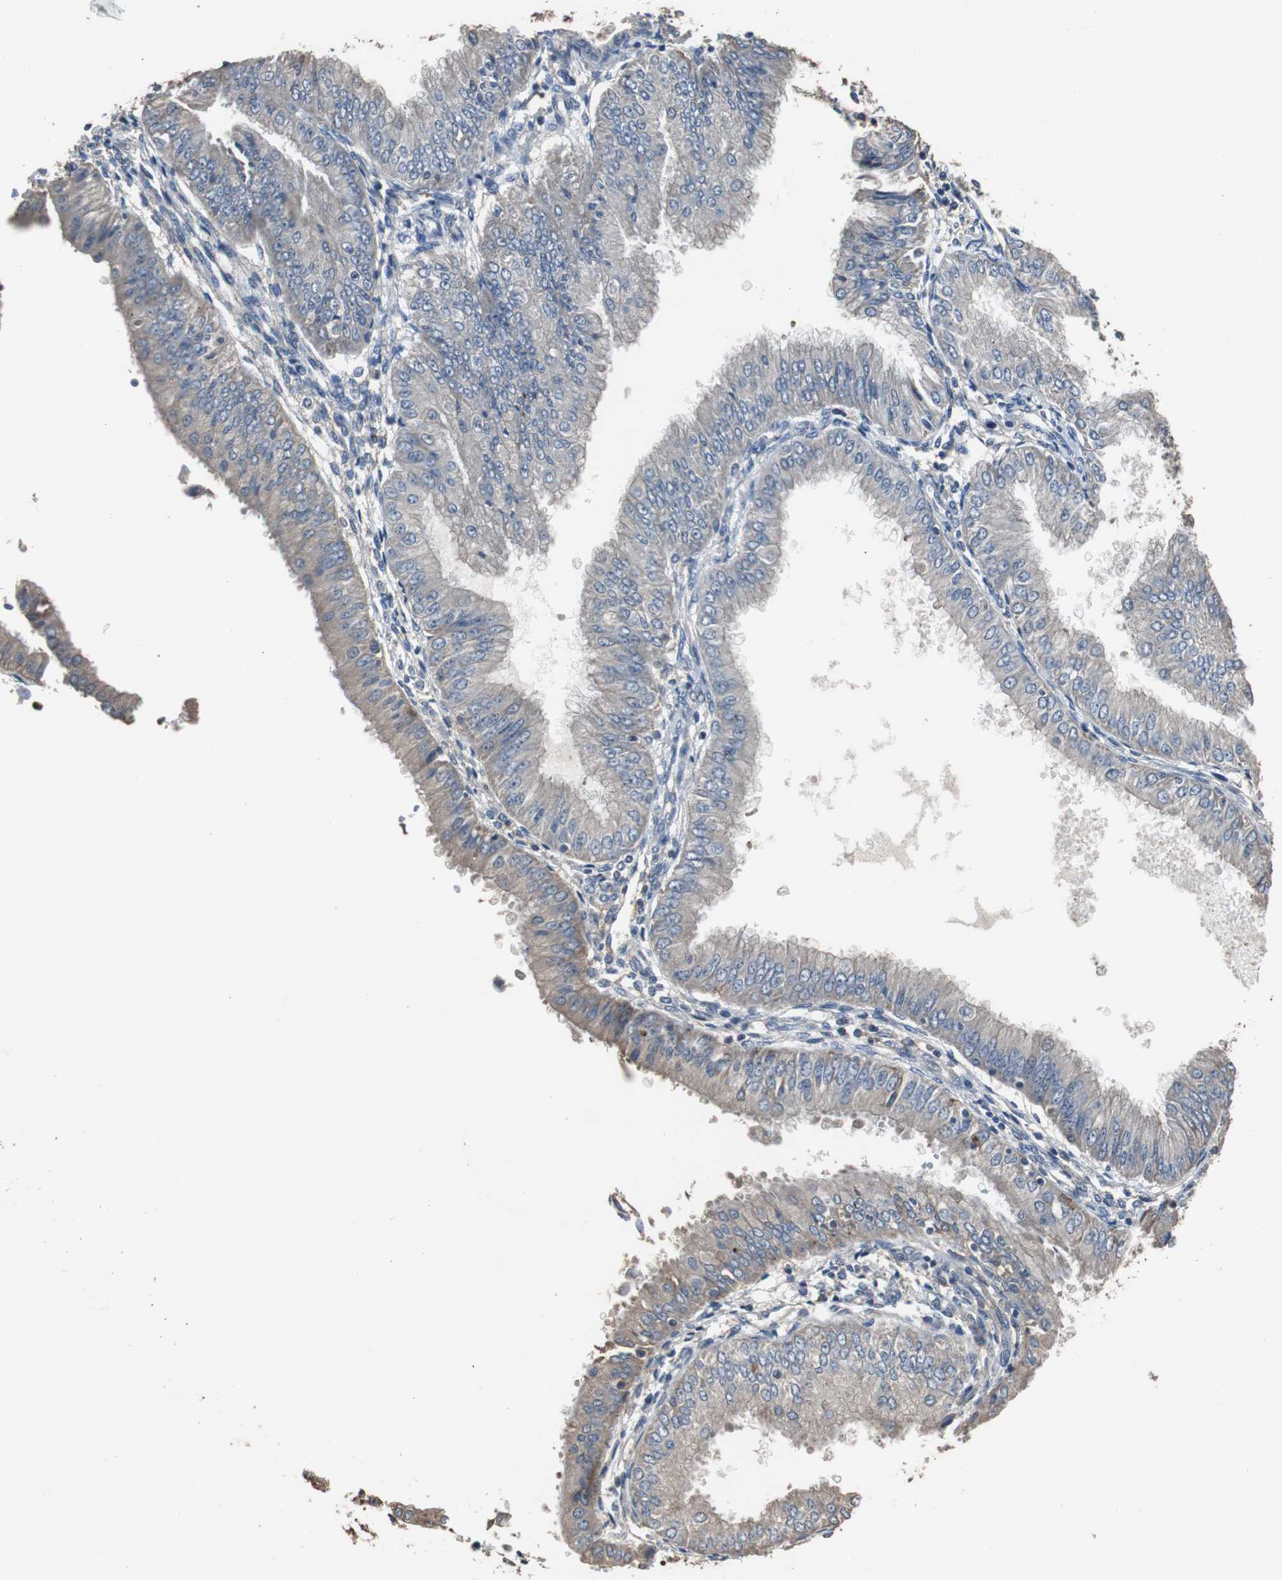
{"staining": {"intensity": "negative", "quantity": "none", "location": "none"}, "tissue": "endometrial cancer", "cell_type": "Tumor cells", "image_type": "cancer", "snomed": [{"axis": "morphology", "description": "Adenocarcinoma, NOS"}, {"axis": "topography", "description": "Endometrium"}], "caption": "This is an IHC image of human endometrial adenocarcinoma. There is no expression in tumor cells.", "gene": "SCIMP", "patient": {"sex": "female", "age": 53}}